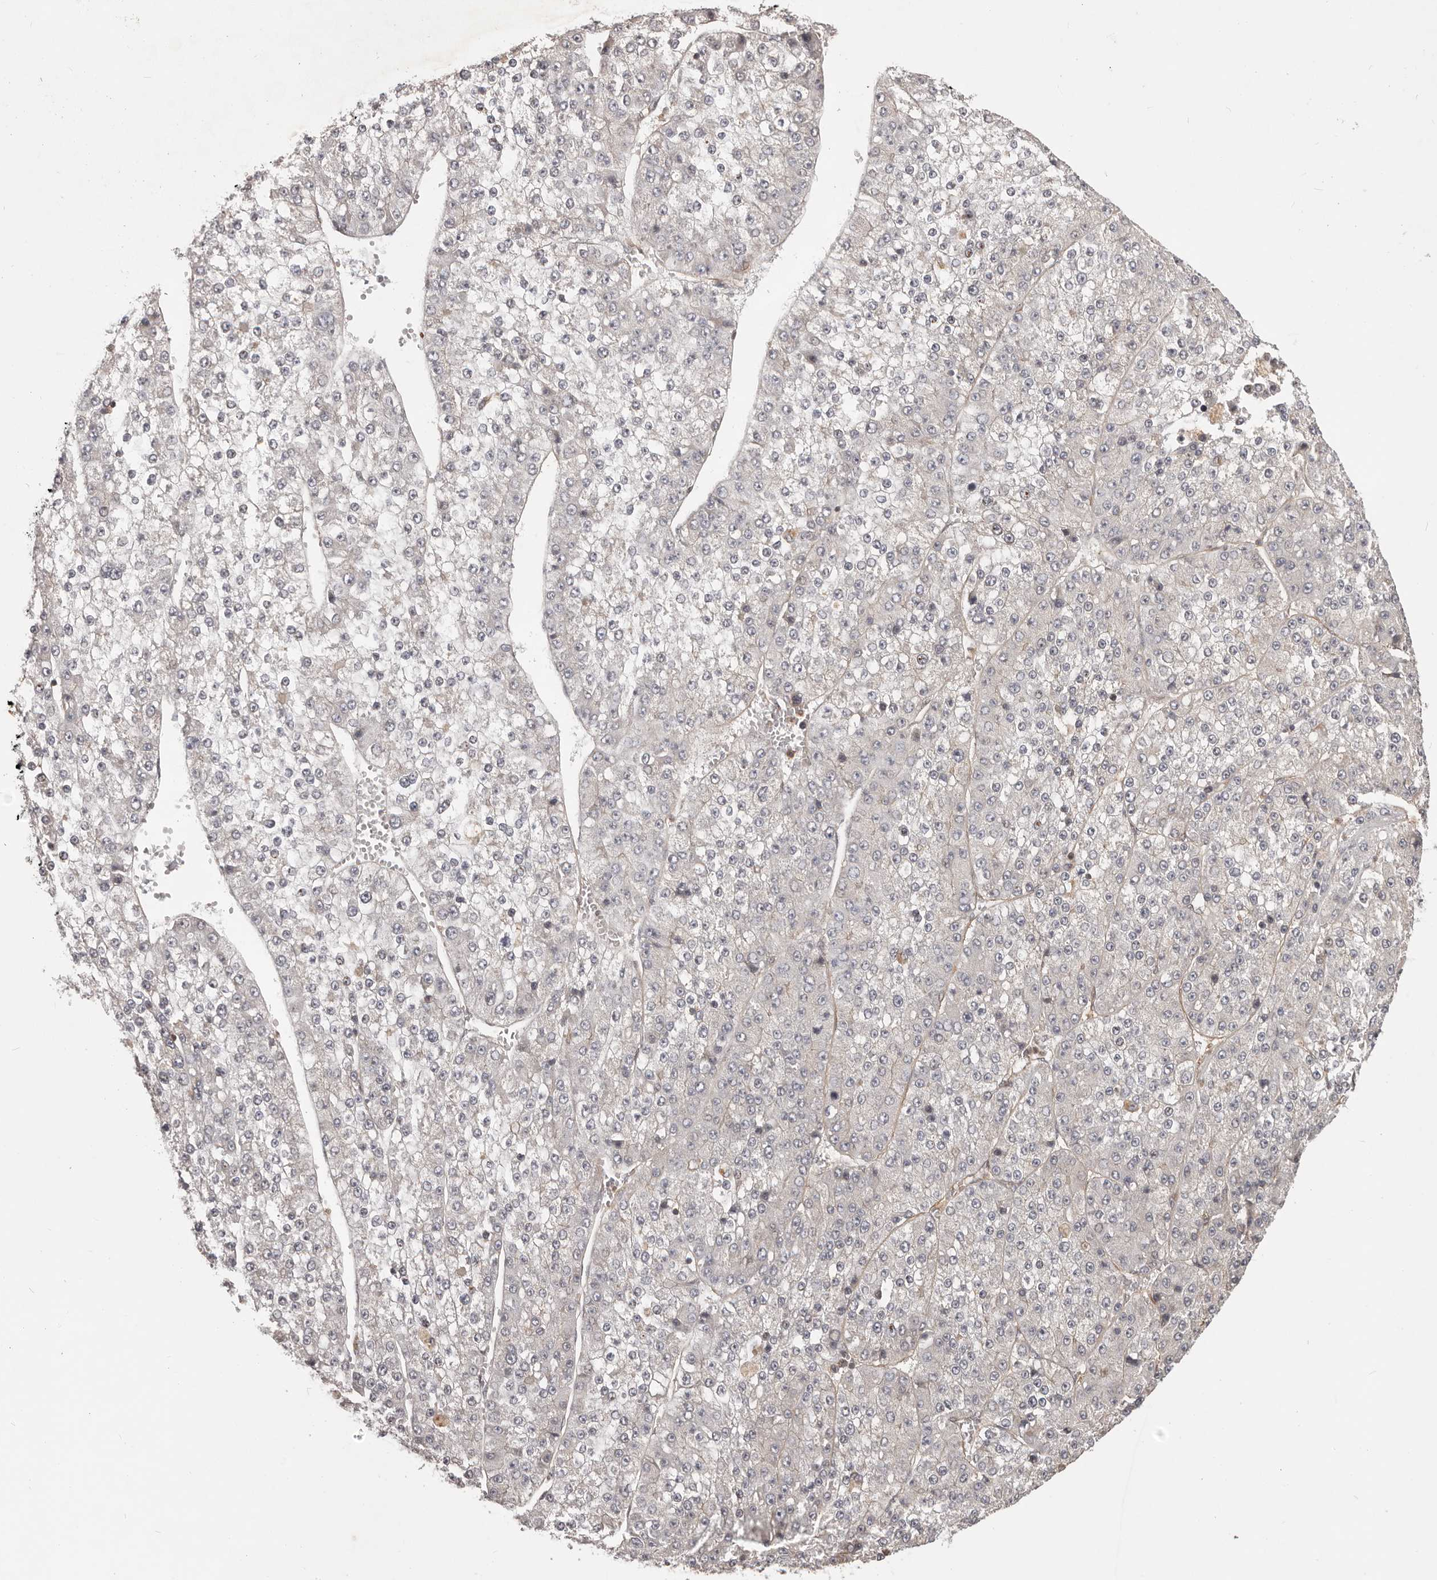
{"staining": {"intensity": "negative", "quantity": "none", "location": "none"}, "tissue": "liver cancer", "cell_type": "Tumor cells", "image_type": "cancer", "snomed": [{"axis": "morphology", "description": "Carcinoma, Hepatocellular, NOS"}, {"axis": "topography", "description": "Liver"}], "caption": "This is an immunohistochemistry (IHC) image of liver cancer (hepatocellular carcinoma). There is no staining in tumor cells.", "gene": "NFKBIA", "patient": {"sex": "female", "age": 73}}